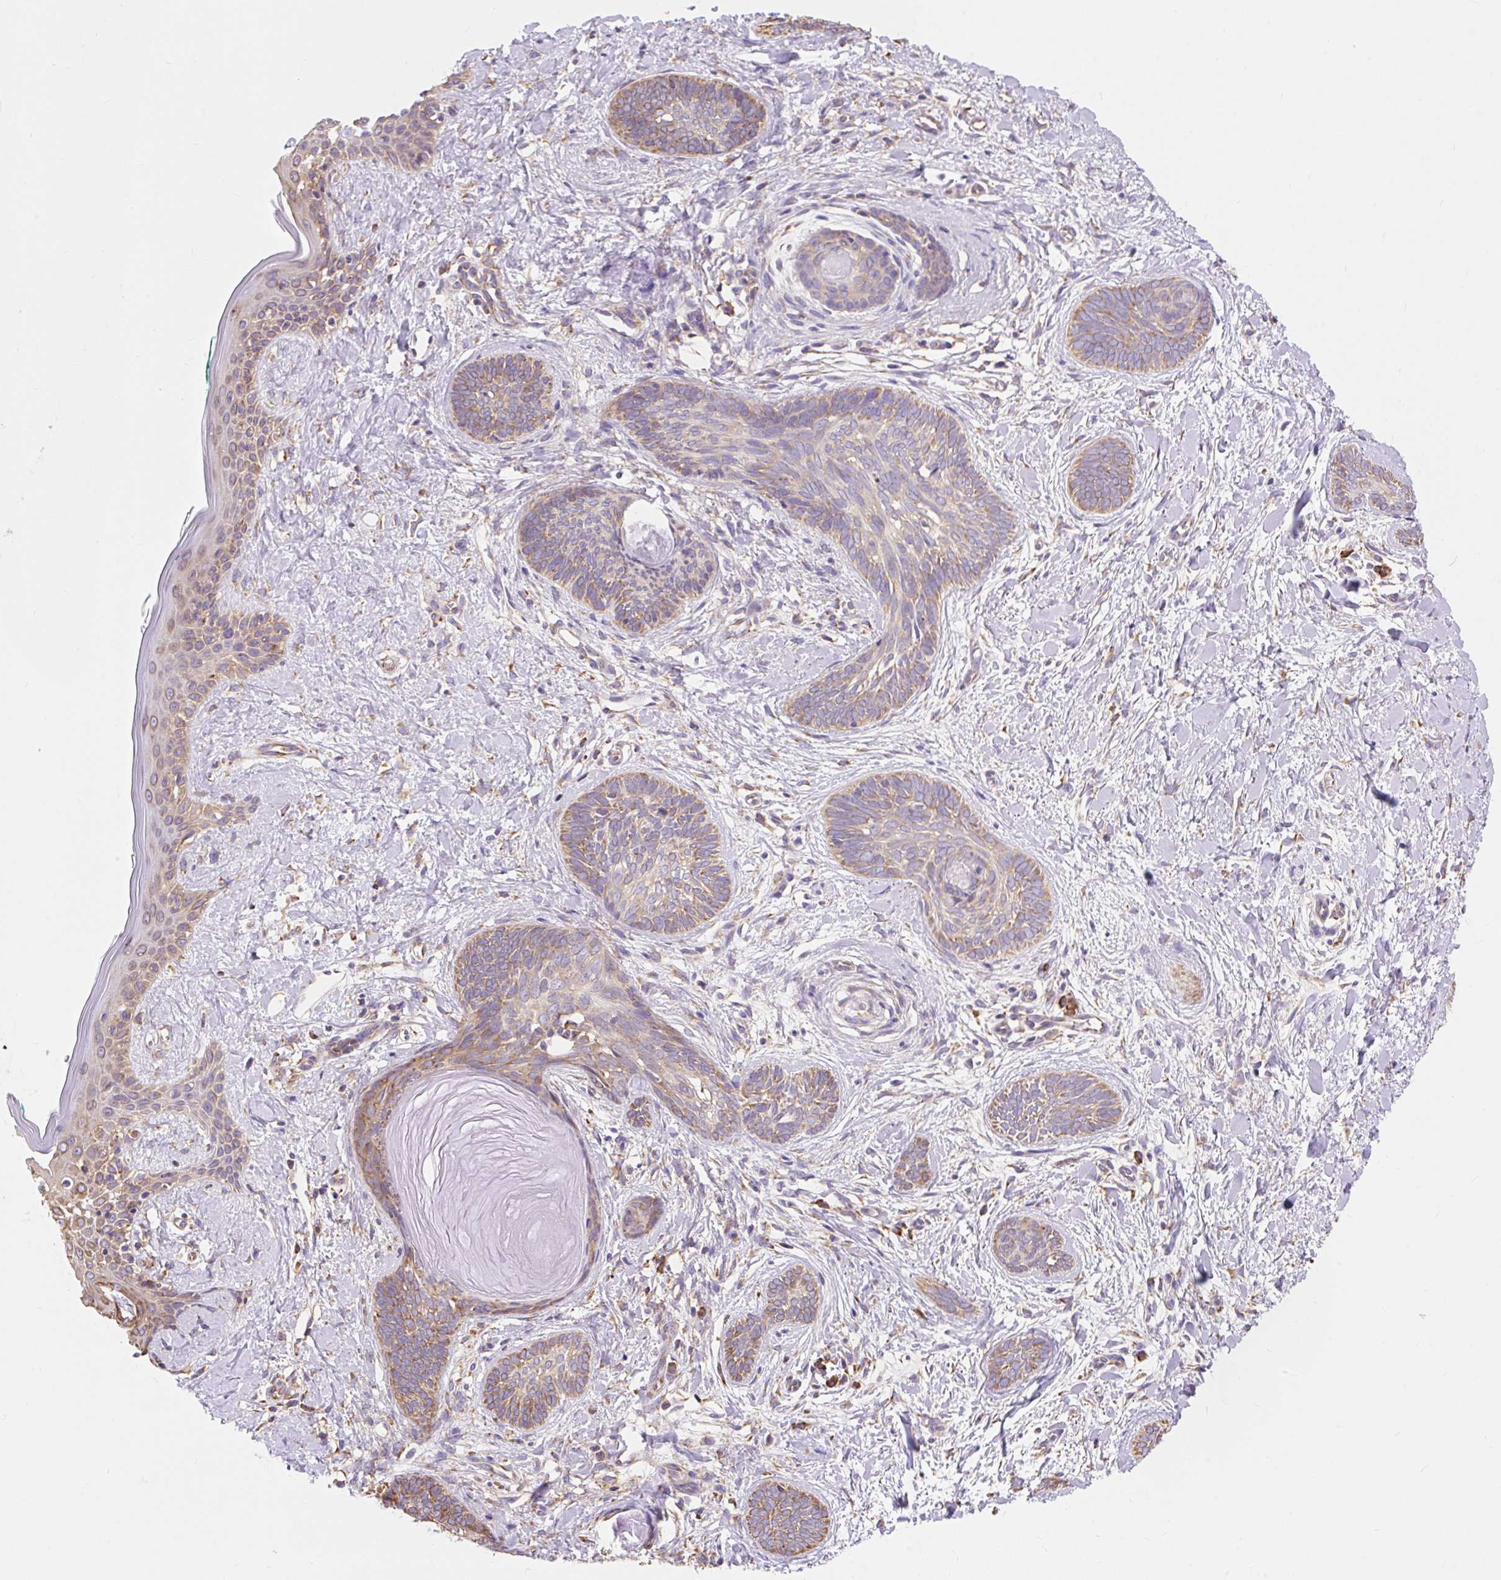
{"staining": {"intensity": "weak", "quantity": ">75%", "location": "cytoplasmic/membranous"}, "tissue": "skin cancer", "cell_type": "Tumor cells", "image_type": "cancer", "snomed": [{"axis": "morphology", "description": "Basal cell carcinoma"}, {"axis": "topography", "description": "Skin"}], "caption": "DAB (3,3'-diaminobenzidine) immunohistochemical staining of skin basal cell carcinoma reveals weak cytoplasmic/membranous protein positivity in approximately >75% of tumor cells.", "gene": "RPS17", "patient": {"sex": "female", "age": 81}}